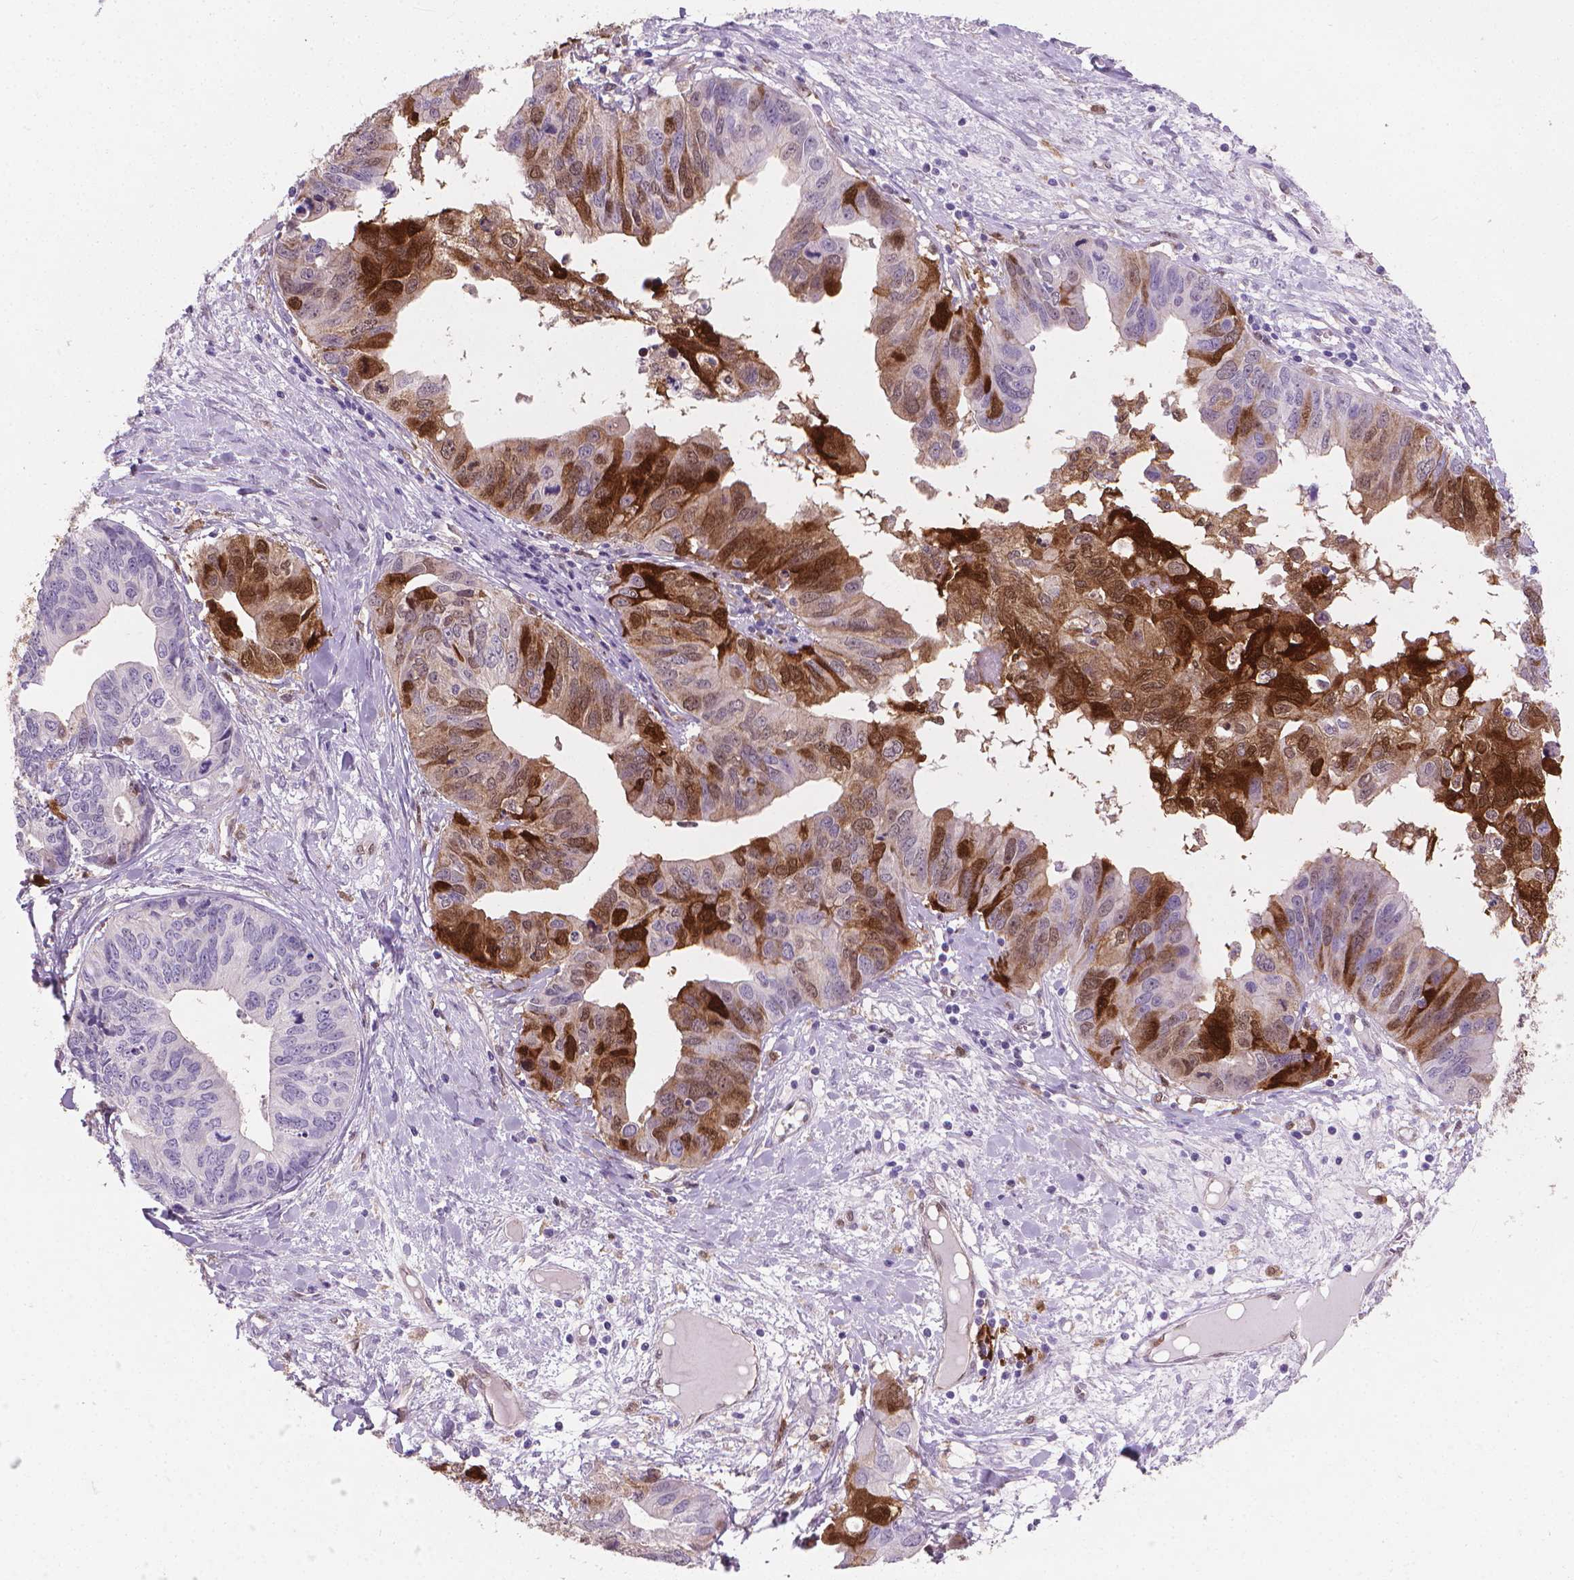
{"staining": {"intensity": "strong", "quantity": "<25%", "location": "cytoplasmic/membranous"}, "tissue": "ovarian cancer", "cell_type": "Tumor cells", "image_type": "cancer", "snomed": [{"axis": "morphology", "description": "Cystadenocarcinoma, mucinous, NOS"}, {"axis": "topography", "description": "Ovary"}], "caption": "This is an image of IHC staining of ovarian cancer (mucinous cystadenocarcinoma), which shows strong positivity in the cytoplasmic/membranous of tumor cells.", "gene": "TNFAIP2", "patient": {"sex": "female", "age": 76}}